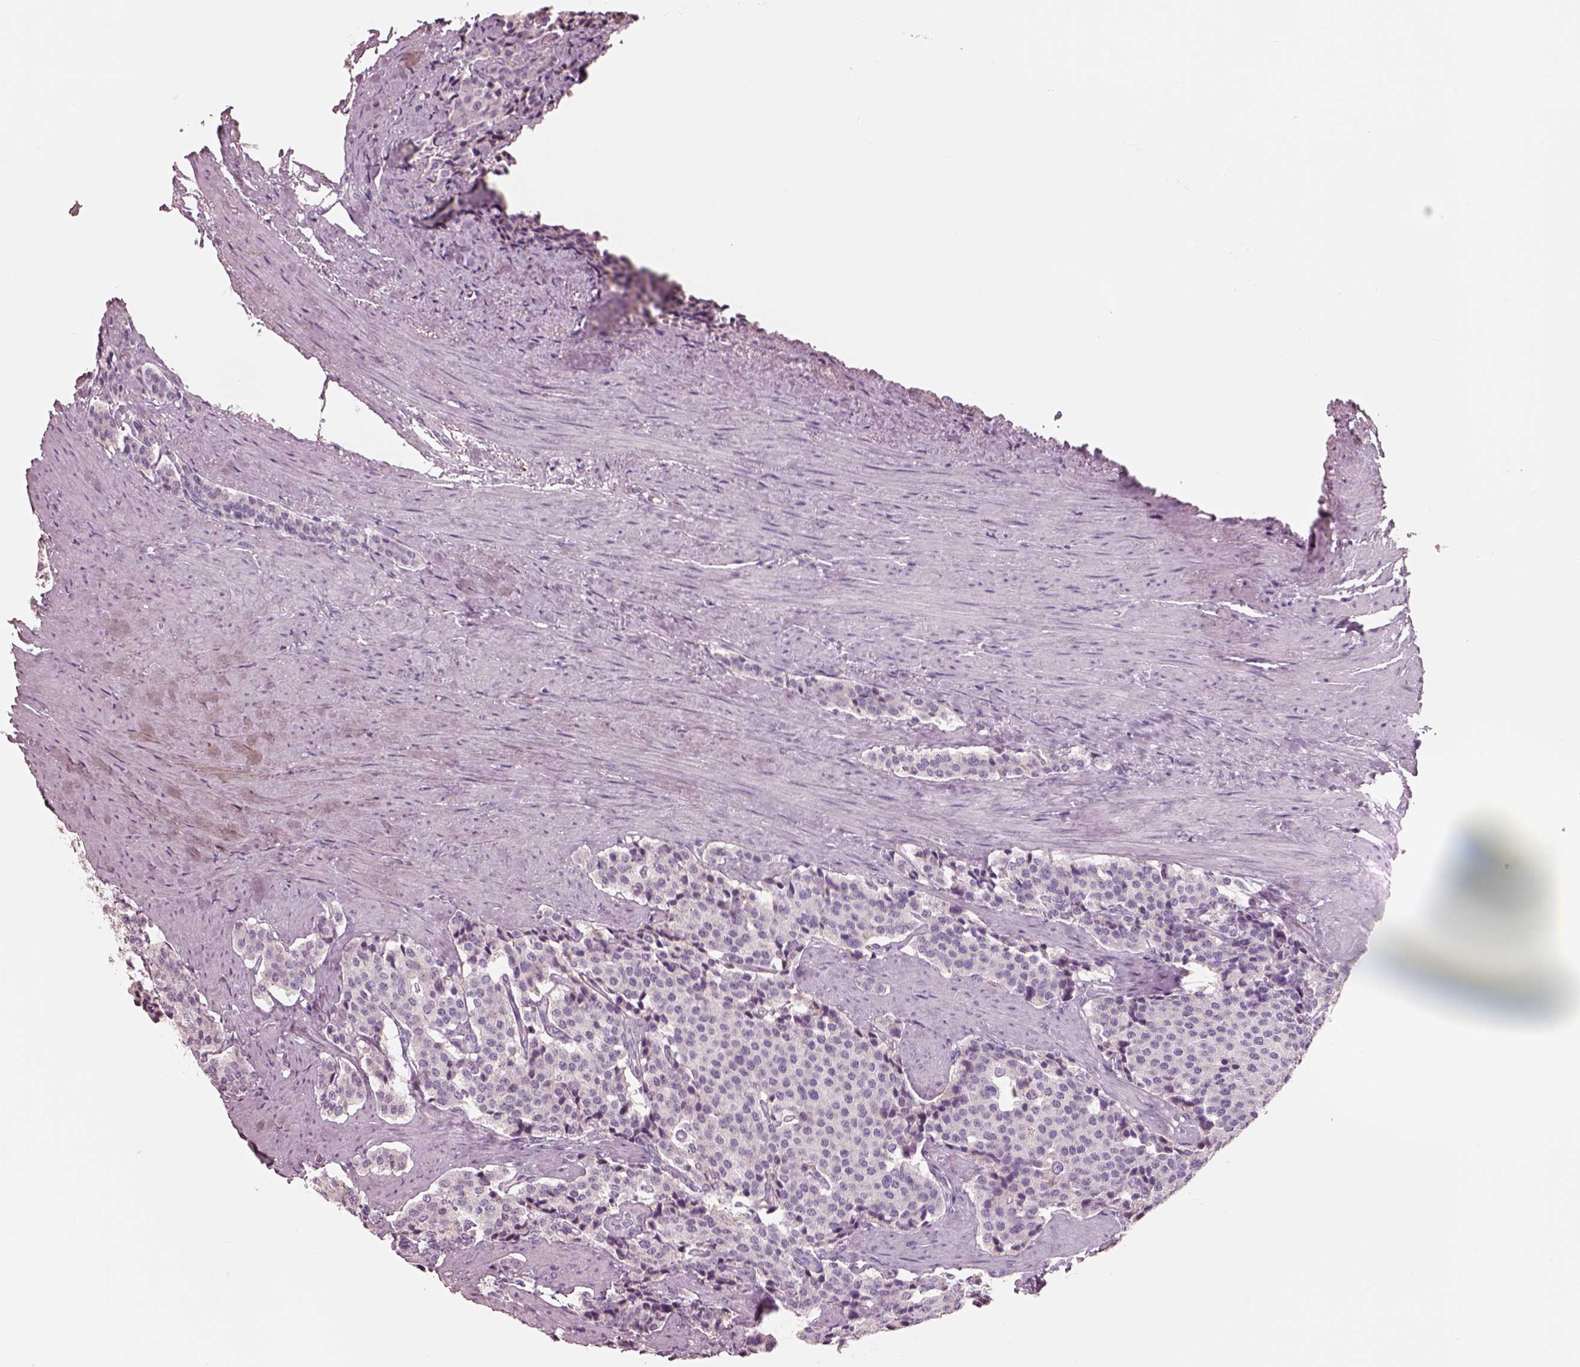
{"staining": {"intensity": "negative", "quantity": "none", "location": "none"}, "tissue": "carcinoid", "cell_type": "Tumor cells", "image_type": "cancer", "snomed": [{"axis": "morphology", "description": "Carcinoid, malignant, NOS"}, {"axis": "topography", "description": "Small intestine"}], "caption": "An IHC histopathology image of malignant carcinoid is shown. There is no staining in tumor cells of malignant carcinoid. The staining is performed using DAB (3,3'-diaminobenzidine) brown chromogen with nuclei counter-stained in using hematoxylin.", "gene": "PNOC", "patient": {"sex": "female", "age": 58}}